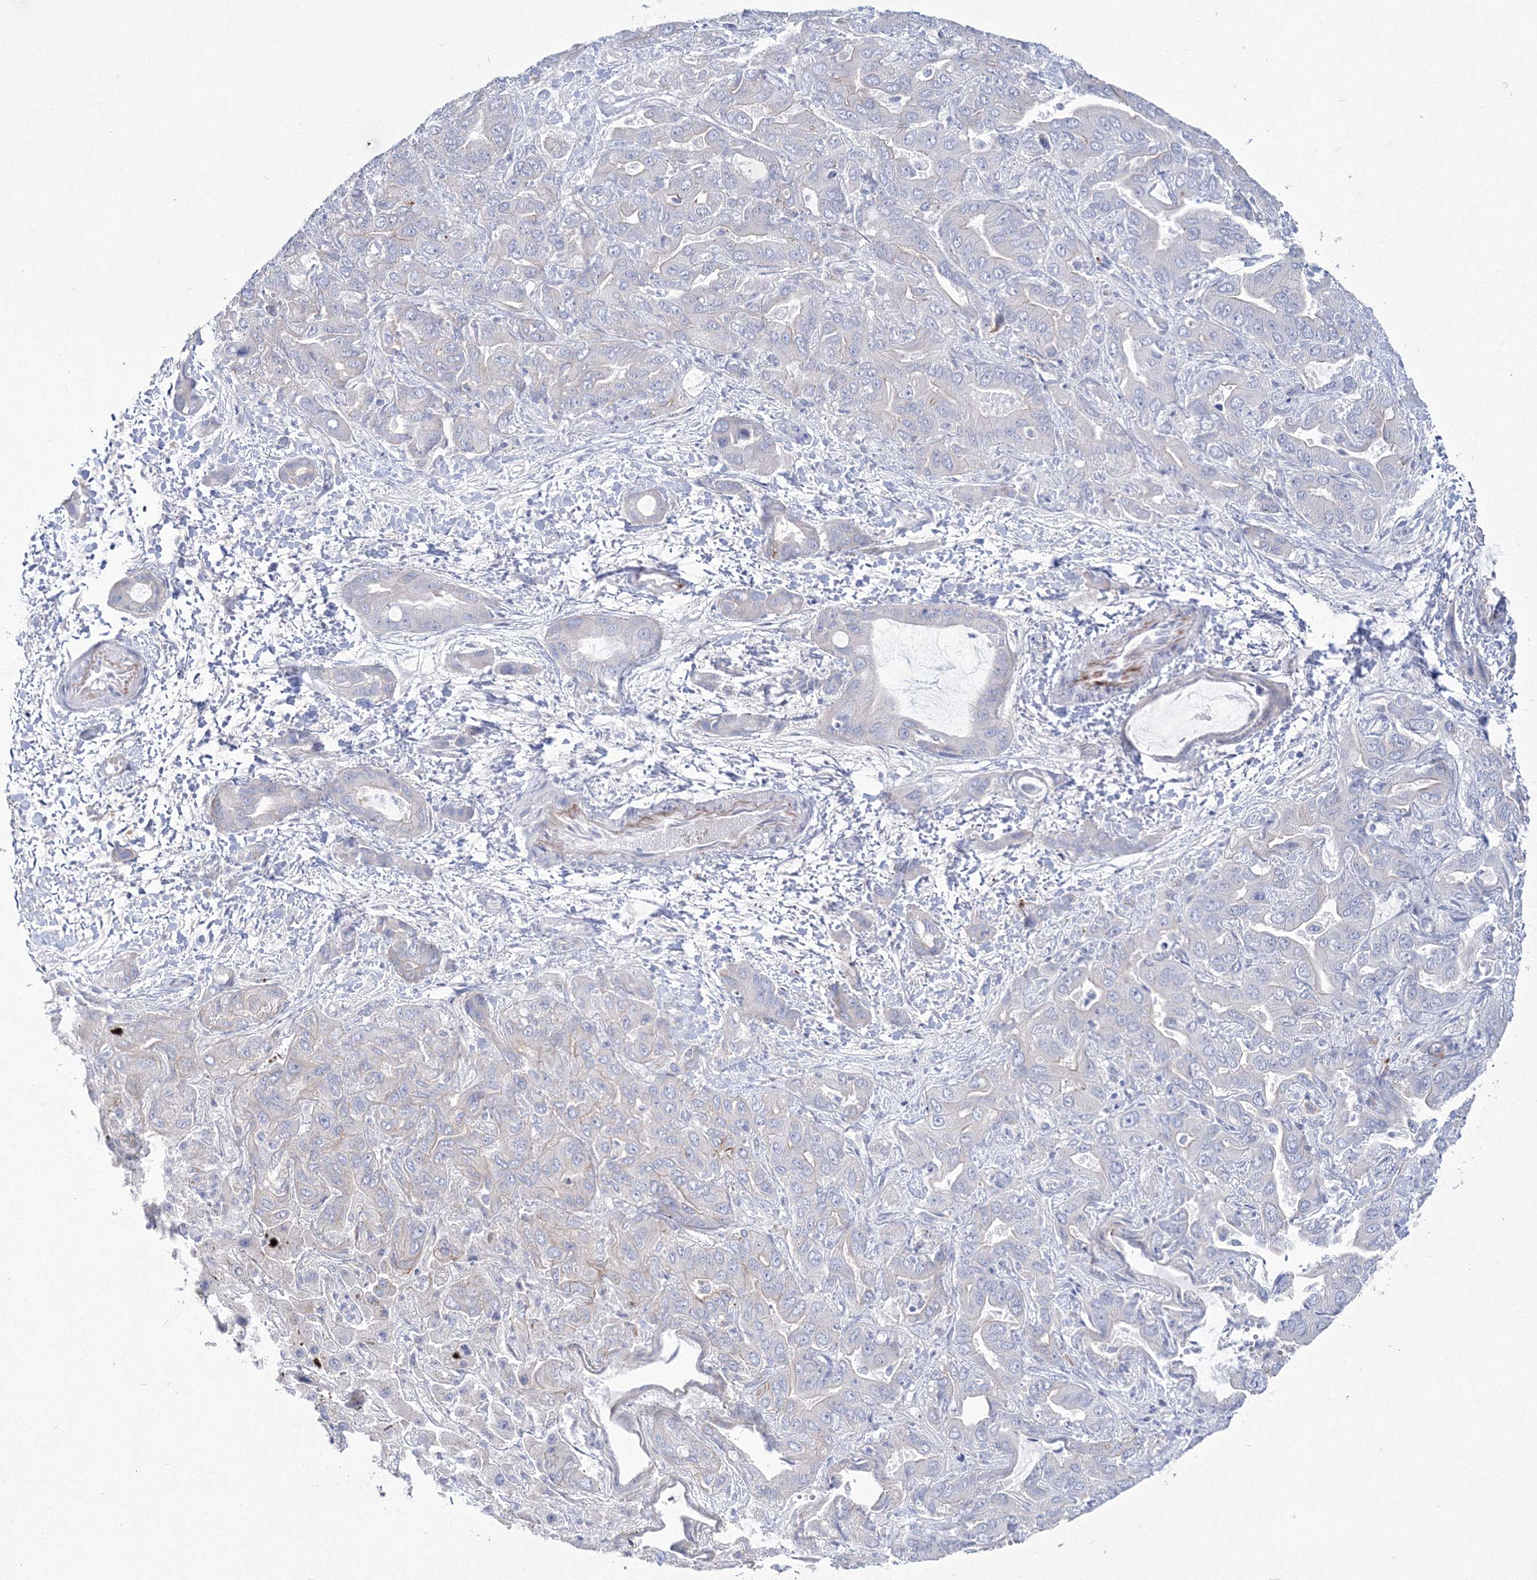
{"staining": {"intensity": "negative", "quantity": "none", "location": "none"}, "tissue": "liver cancer", "cell_type": "Tumor cells", "image_type": "cancer", "snomed": [{"axis": "morphology", "description": "Cholangiocarcinoma"}, {"axis": "topography", "description": "Liver"}], "caption": "Immunohistochemical staining of human liver cancer (cholangiocarcinoma) reveals no significant staining in tumor cells.", "gene": "HYAL2", "patient": {"sex": "female", "age": 52}}